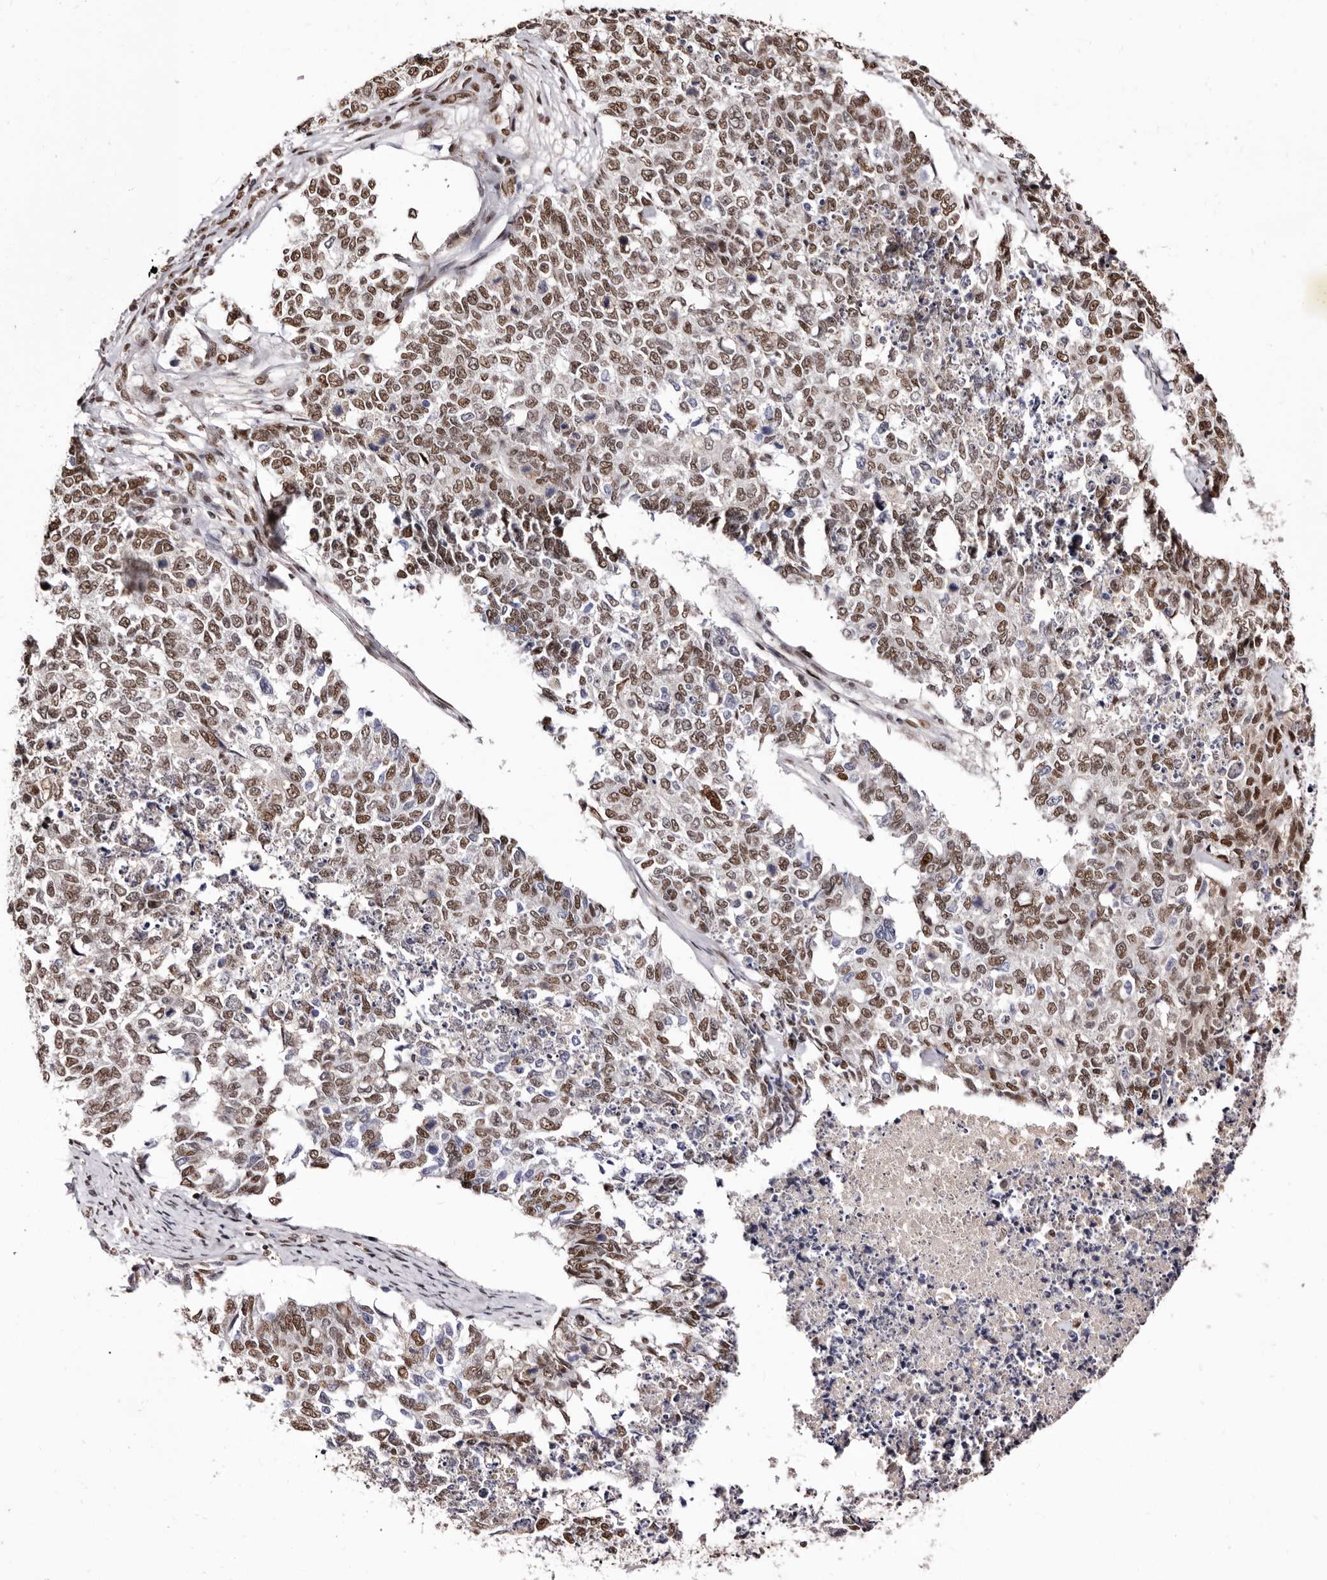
{"staining": {"intensity": "moderate", "quantity": ">75%", "location": "nuclear"}, "tissue": "cervical cancer", "cell_type": "Tumor cells", "image_type": "cancer", "snomed": [{"axis": "morphology", "description": "Squamous cell carcinoma, NOS"}, {"axis": "topography", "description": "Cervix"}], "caption": "This is an image of IHC staining of cervical squamous cell carcinoma, which shows moderate positivity in the nuclear of tumor cells.", "gene": "ANAPC11", "patient": {"sex": "female", "age": 63}}